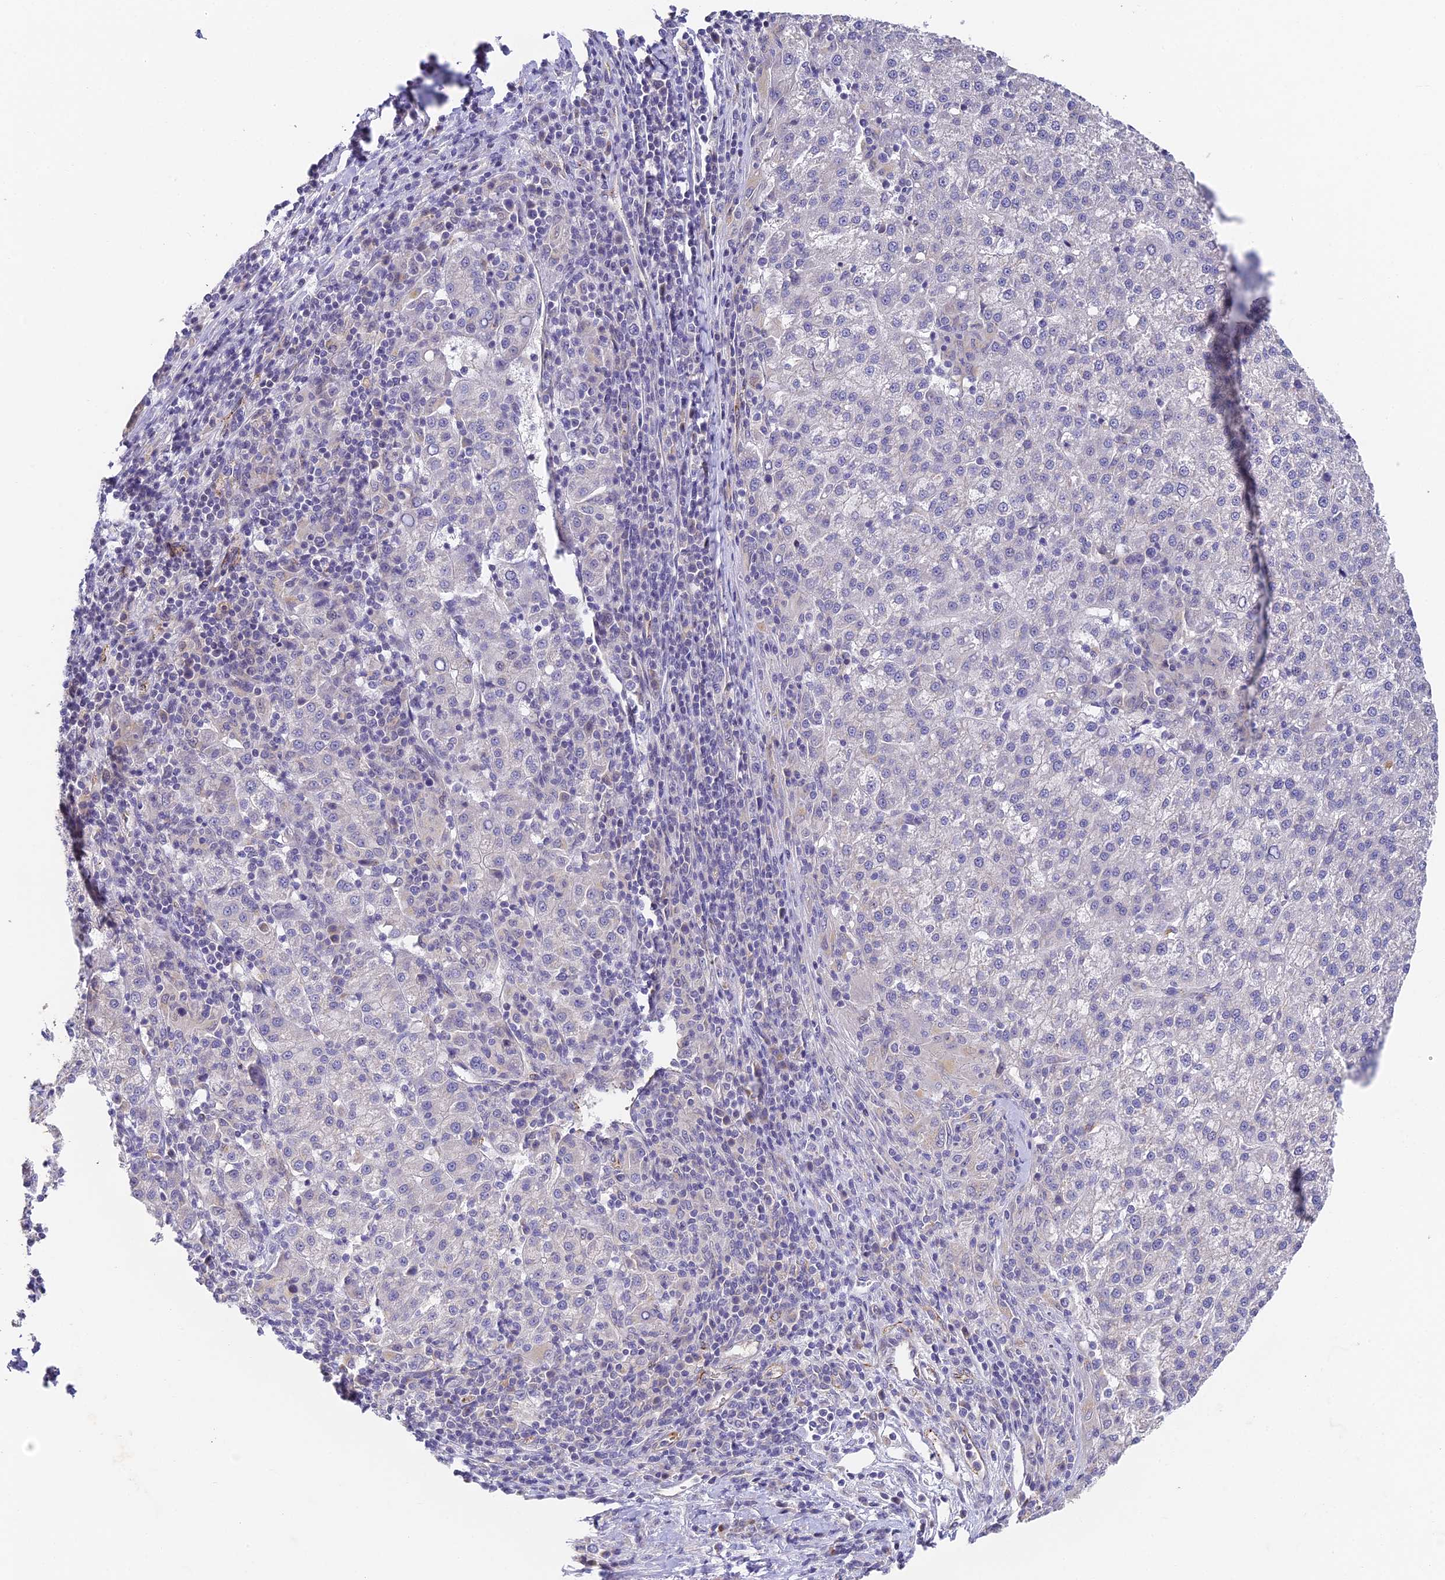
{"staining": {"intensity": "negative", "quantity": "none", "location": "none"}, "tissue": "liver cancer", "cell_type": "Tumor cells", "image_type": "cancer", "snomed": [{"axis": "morphology", "description": "Carcinoma, Hepatocellular, NOS"}, {"axis": "topography", "description": "Liver"}], "caption": "A micrograph of human liver hepatocellular carcinoma is negative for staining in tumor cells.", "gene": "DNAAF10", "patient": {"sex": "female", "age": 58}}